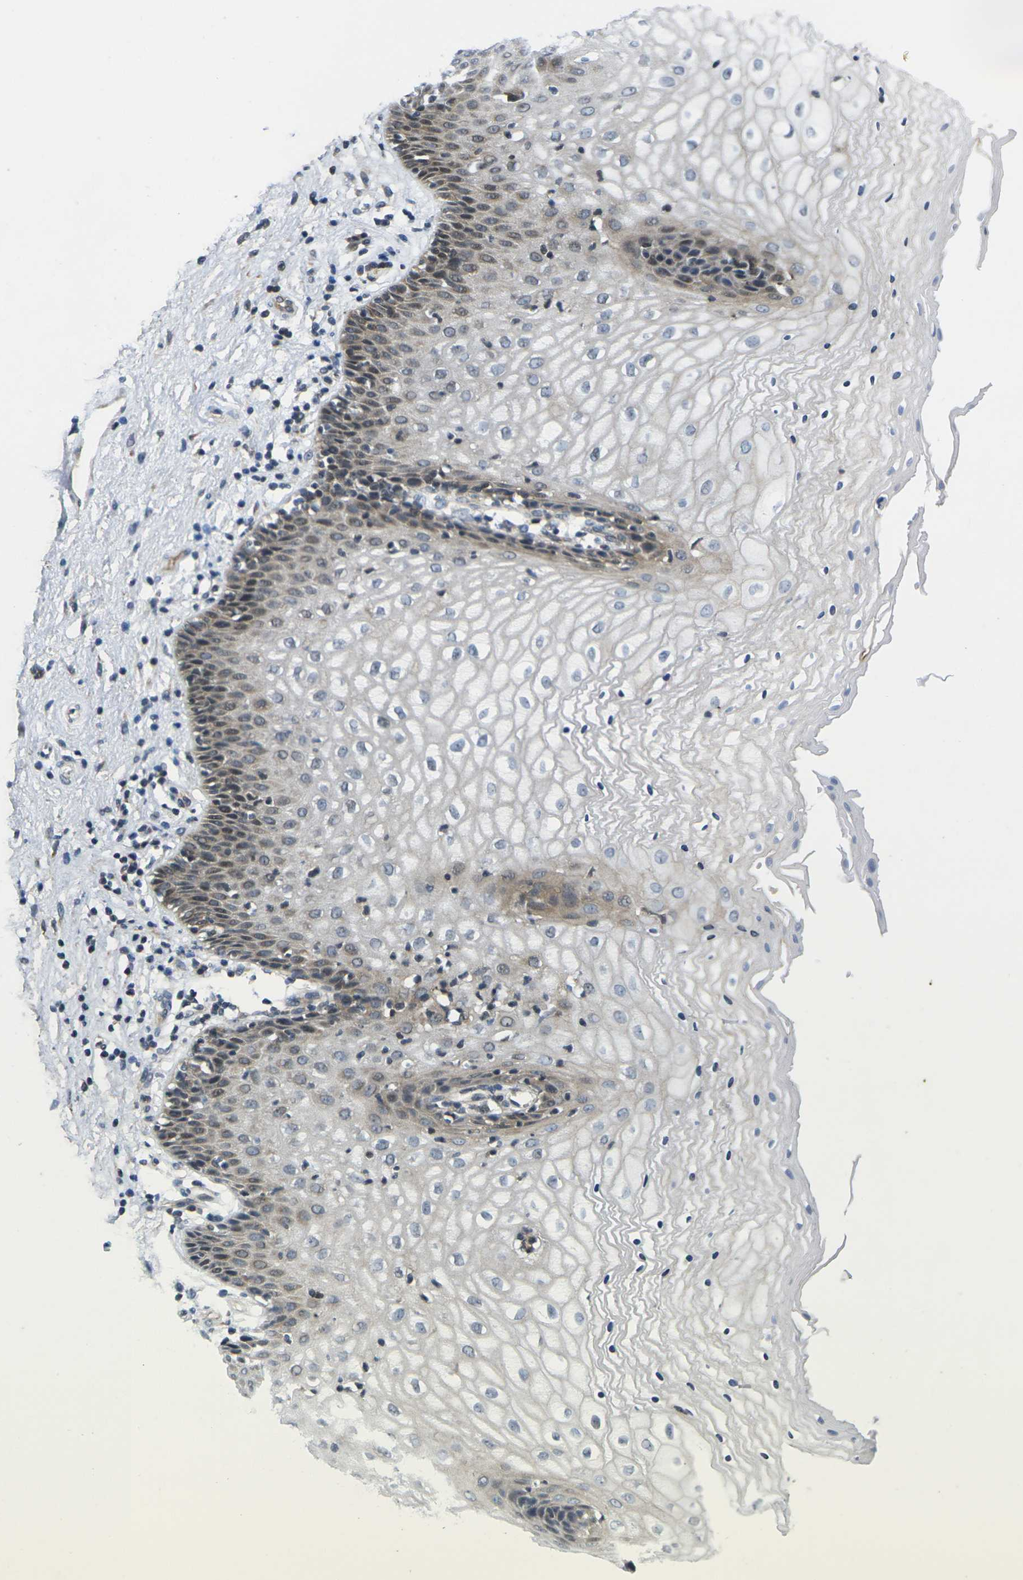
{"staining": {"intensity": "moderate", "quantity": "<25%", "location": "cytoplasmic/membranous"}, "tissue": "vagina", "cell_type": "Squamous epithelial cells", "image_type": "normal", "snomed": [{"axis": "morphology", "description": "Normal tissue, NOS"}, {"axis": "topography", "description": "Vagina"}], "caption": "The immunohistochemical stain shows moderate cytoplasmic/membranous expression in squamous epithelial cells of benign vagina. The staining was performed using DAB (3,3'-diaminobenzidine), with brown indicating positive protein expression. Nuclei are stained blue with hematoxylin.", "gene": "ROBO2", "patient": {"sex": "female", "age": 34}}